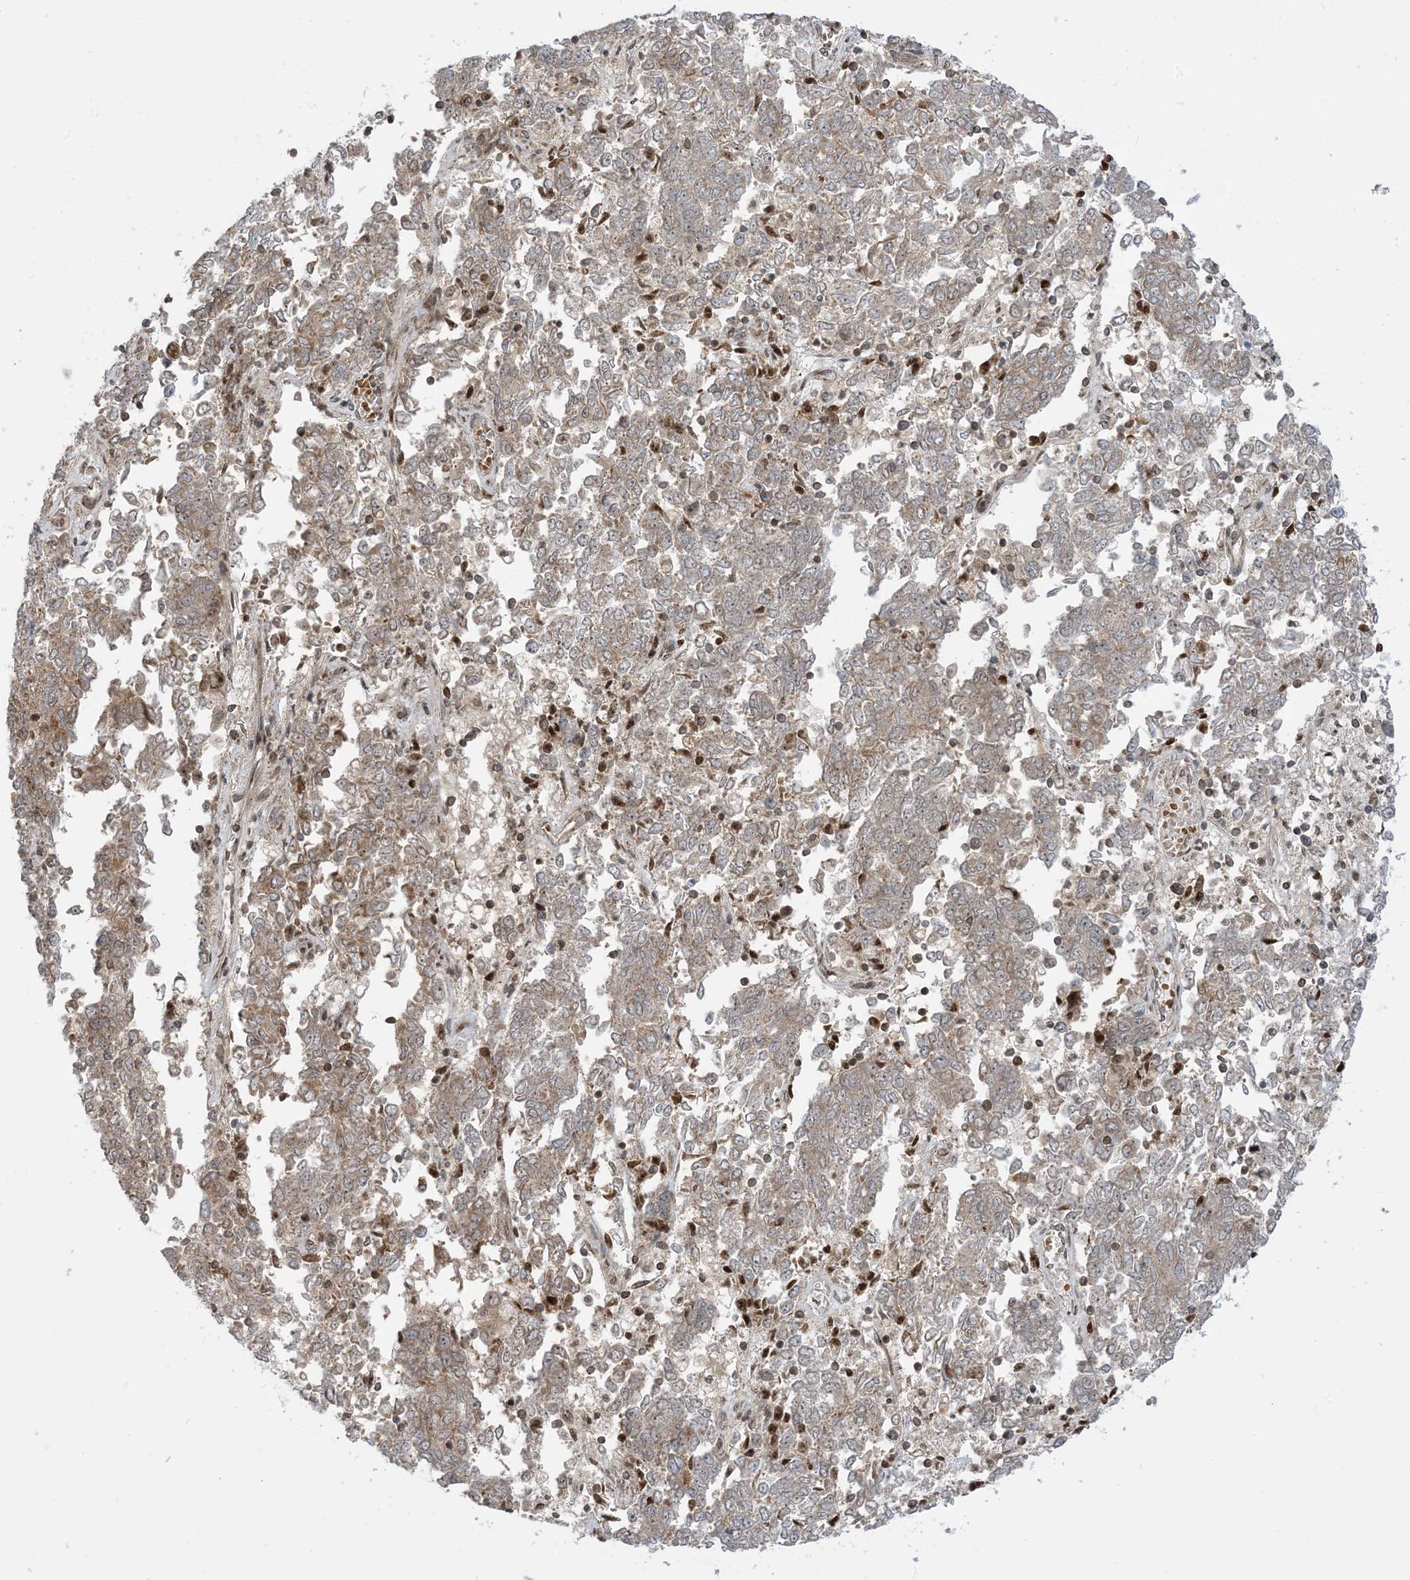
{"staining": {"intensity": "weak", "quantity": "25%-75%", "location": "cytoplasmic/membranous"}, "tissue": "endometrial cancer", "cell_type": "Tumor cells", "image_type": "cancer", "snomed": [{"axis": "morphology", "description": "Adenocarcinoma, NOS"}, {"axis": "topography", "description": "Endometrium"}], "caption": "Immunohistochemistry staining of endometrial adenocarcinoma, which shows low levels of weak cytoplasmic/membranous positivity in approximately 25%-75% of tumor cells indicating weak cytoplasmic/membranous protein expression. The staining was performed using DAB (3,3'-diaminobenzidine) (brown) for protein detection and nuclei were counterstained in hematoxylin (blue).", "gene": "CASP4", "patient": {"sex": "female", "age": 80}}